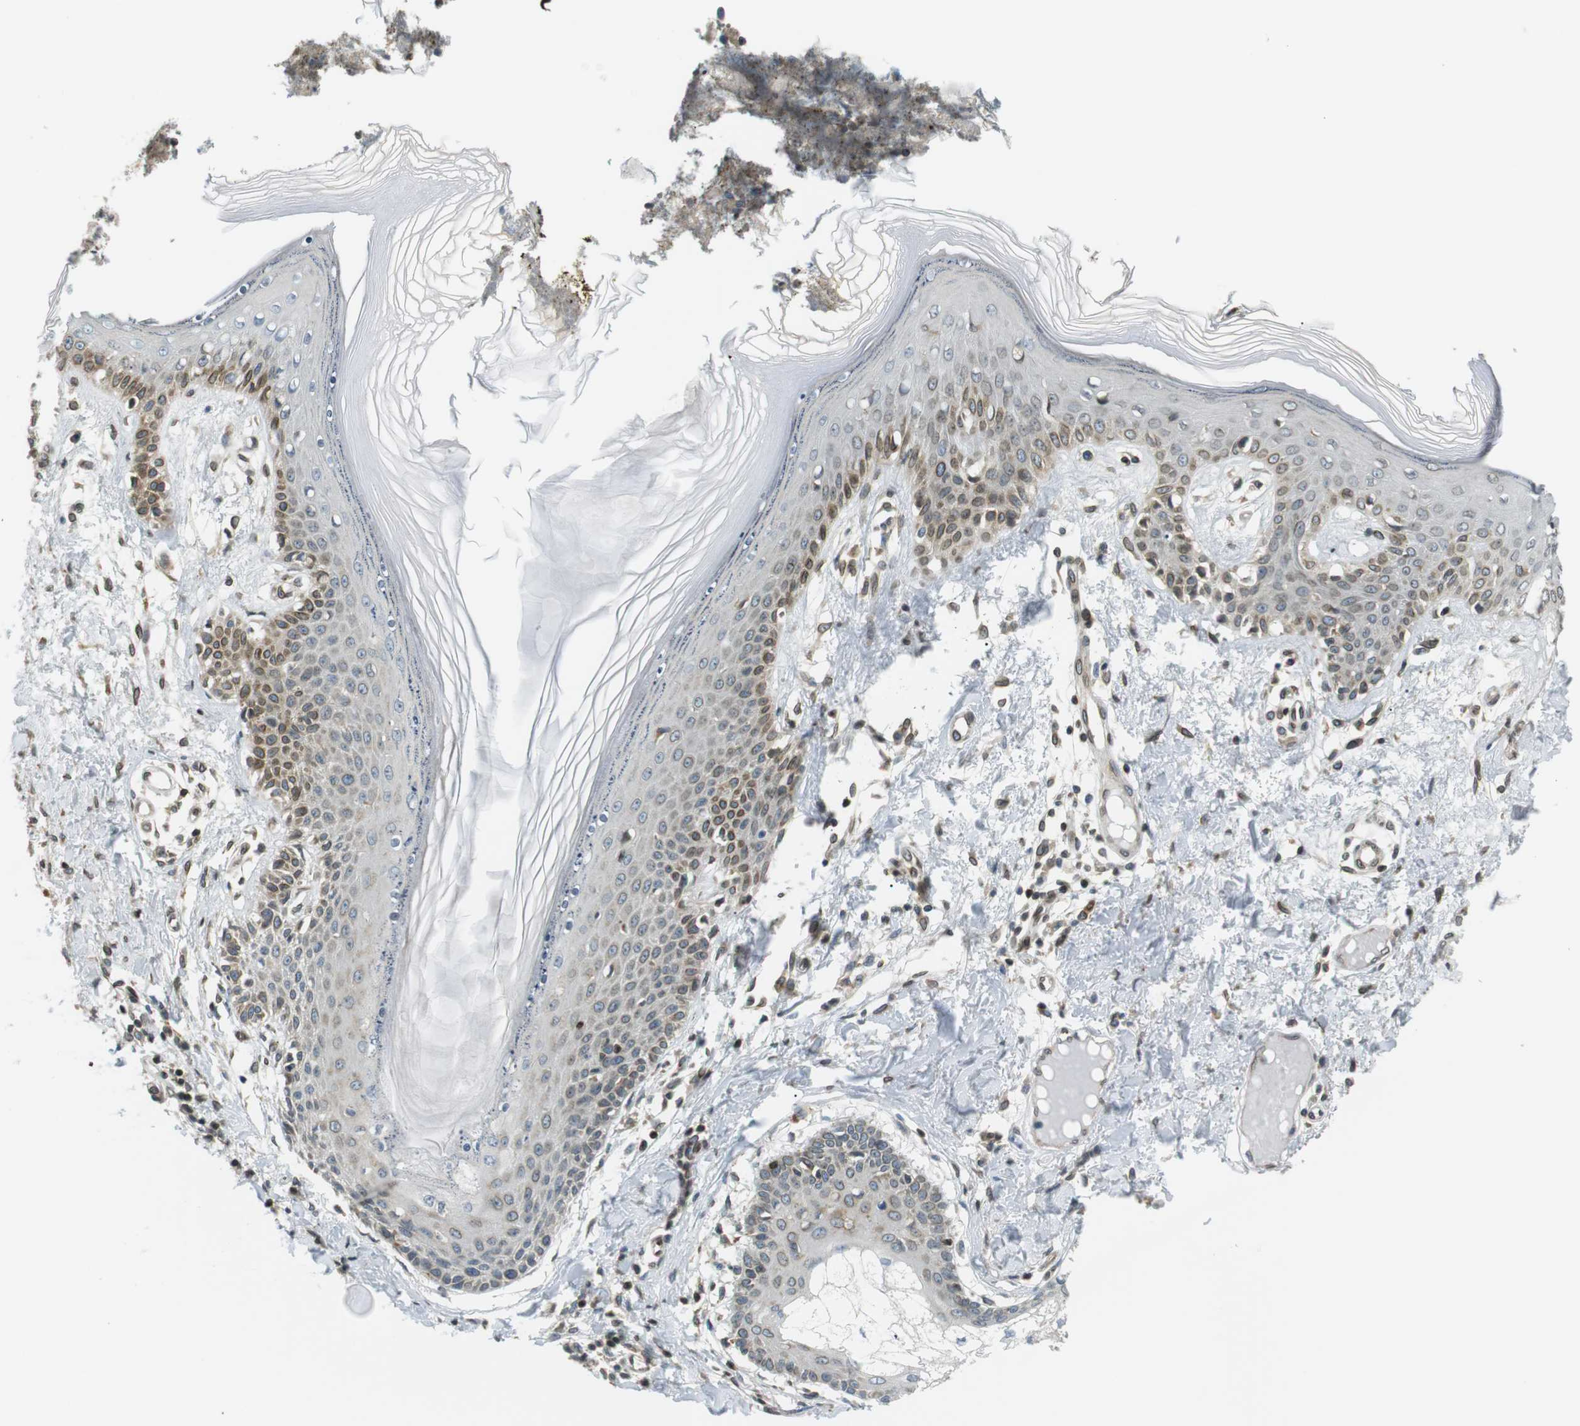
{"staining": {"intensity": "moderate", "quantity": ">75%", "location": "cytoplasmic/membranous,nuclear"}, "tissue": "skin", "cell_type": "Fibroblasts", "image_type": "normal", "snomed": [{"axis": "morphology", "description": "Normal tissue, NOS"}, {"axis": "topography", "description": "Skin"}], "caption": "Protein staining exhibits moderate cytoplasmic/membranous,nuclear positivity in approximately >75% of fibroblasts in unremarkable skin.", "gene": "TMX4", "patient": {"sex": "male", "age": 53}}